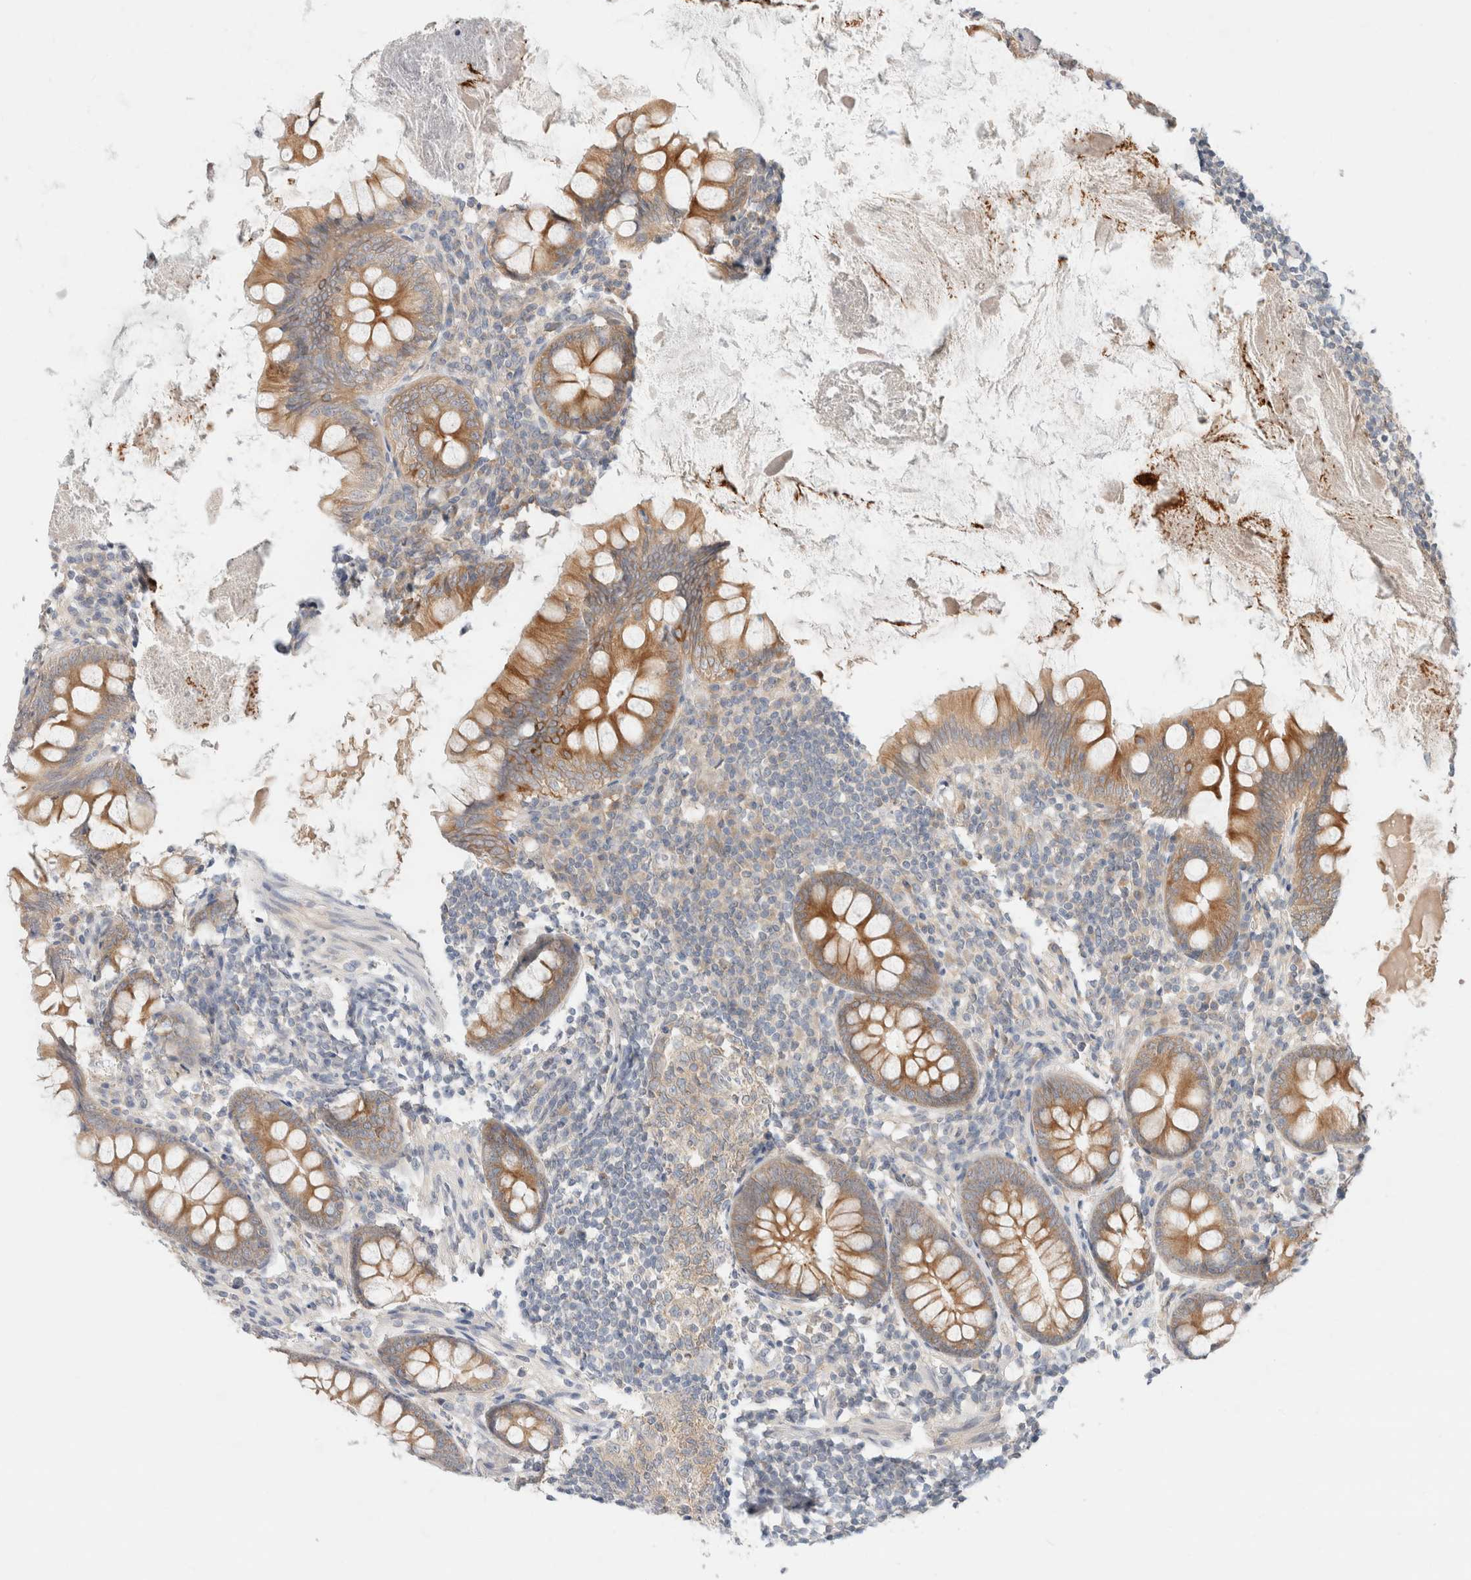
{"staining": {"intensity": "strong", "quantity": ">75%", "location": "cytoplasmic/membranous"}, "tissue": "appendix", "cell_type": "Glandular cells", "image_type": "normal", "snomed": [{"axis": "morphology", "description": "Normal tissue, NOS"}, {"axis": "topography", "description": "Appendix"}], "caption": "Strong cytoplasmic/membranous positivity is appreciated in approximately >75% of glandular cells in normal appendix. The staining was performed using DAB (3,3'-diaminobenzidine), with brown indicating positive protein expression. Nuclei are stained blue with hematoxylin.", "gene": "MARK3", "patient": {"sex": "female", "age": 77}}